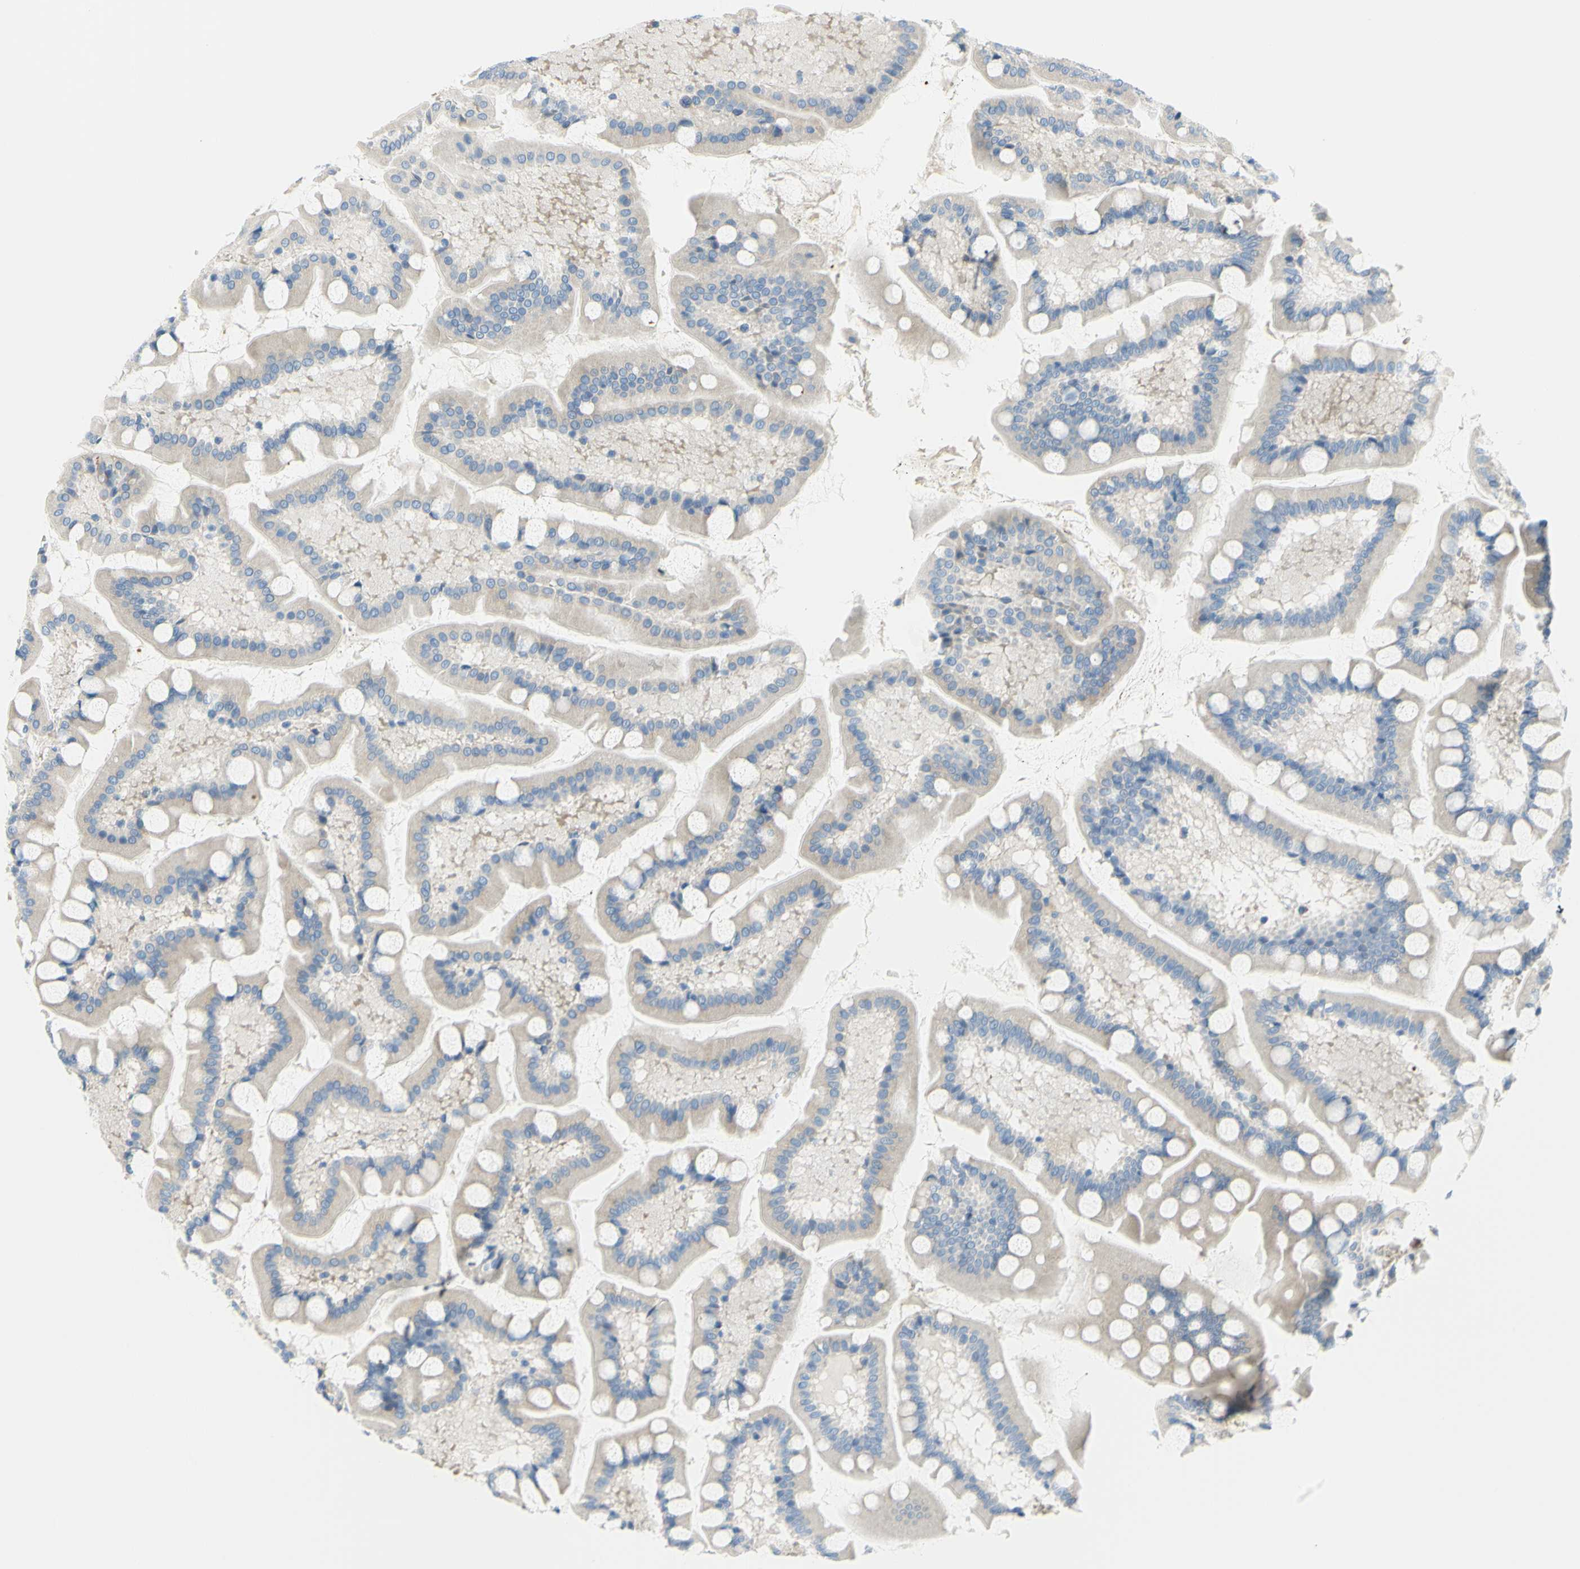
{"staining": {"intensity": "weak", "quantity": ">75%", "location": "cytoplasmic/membranous"}, "tissue": "small intestine", "cell_type": "Glandular cells", "image_type": "normal", "snomed": [{"axis": "morphology", "description": "Normal tissue, NOS"}, {"axis": "topography", "description": "Small intestine"}], "caption": "Protein staining shows weak cytoplasmic/membranous staining in approximately >75% of glandular cells in unremarkable small intestine.", "gene": "FRMD4B", "patient": {"sex": "male", "age": 41}}